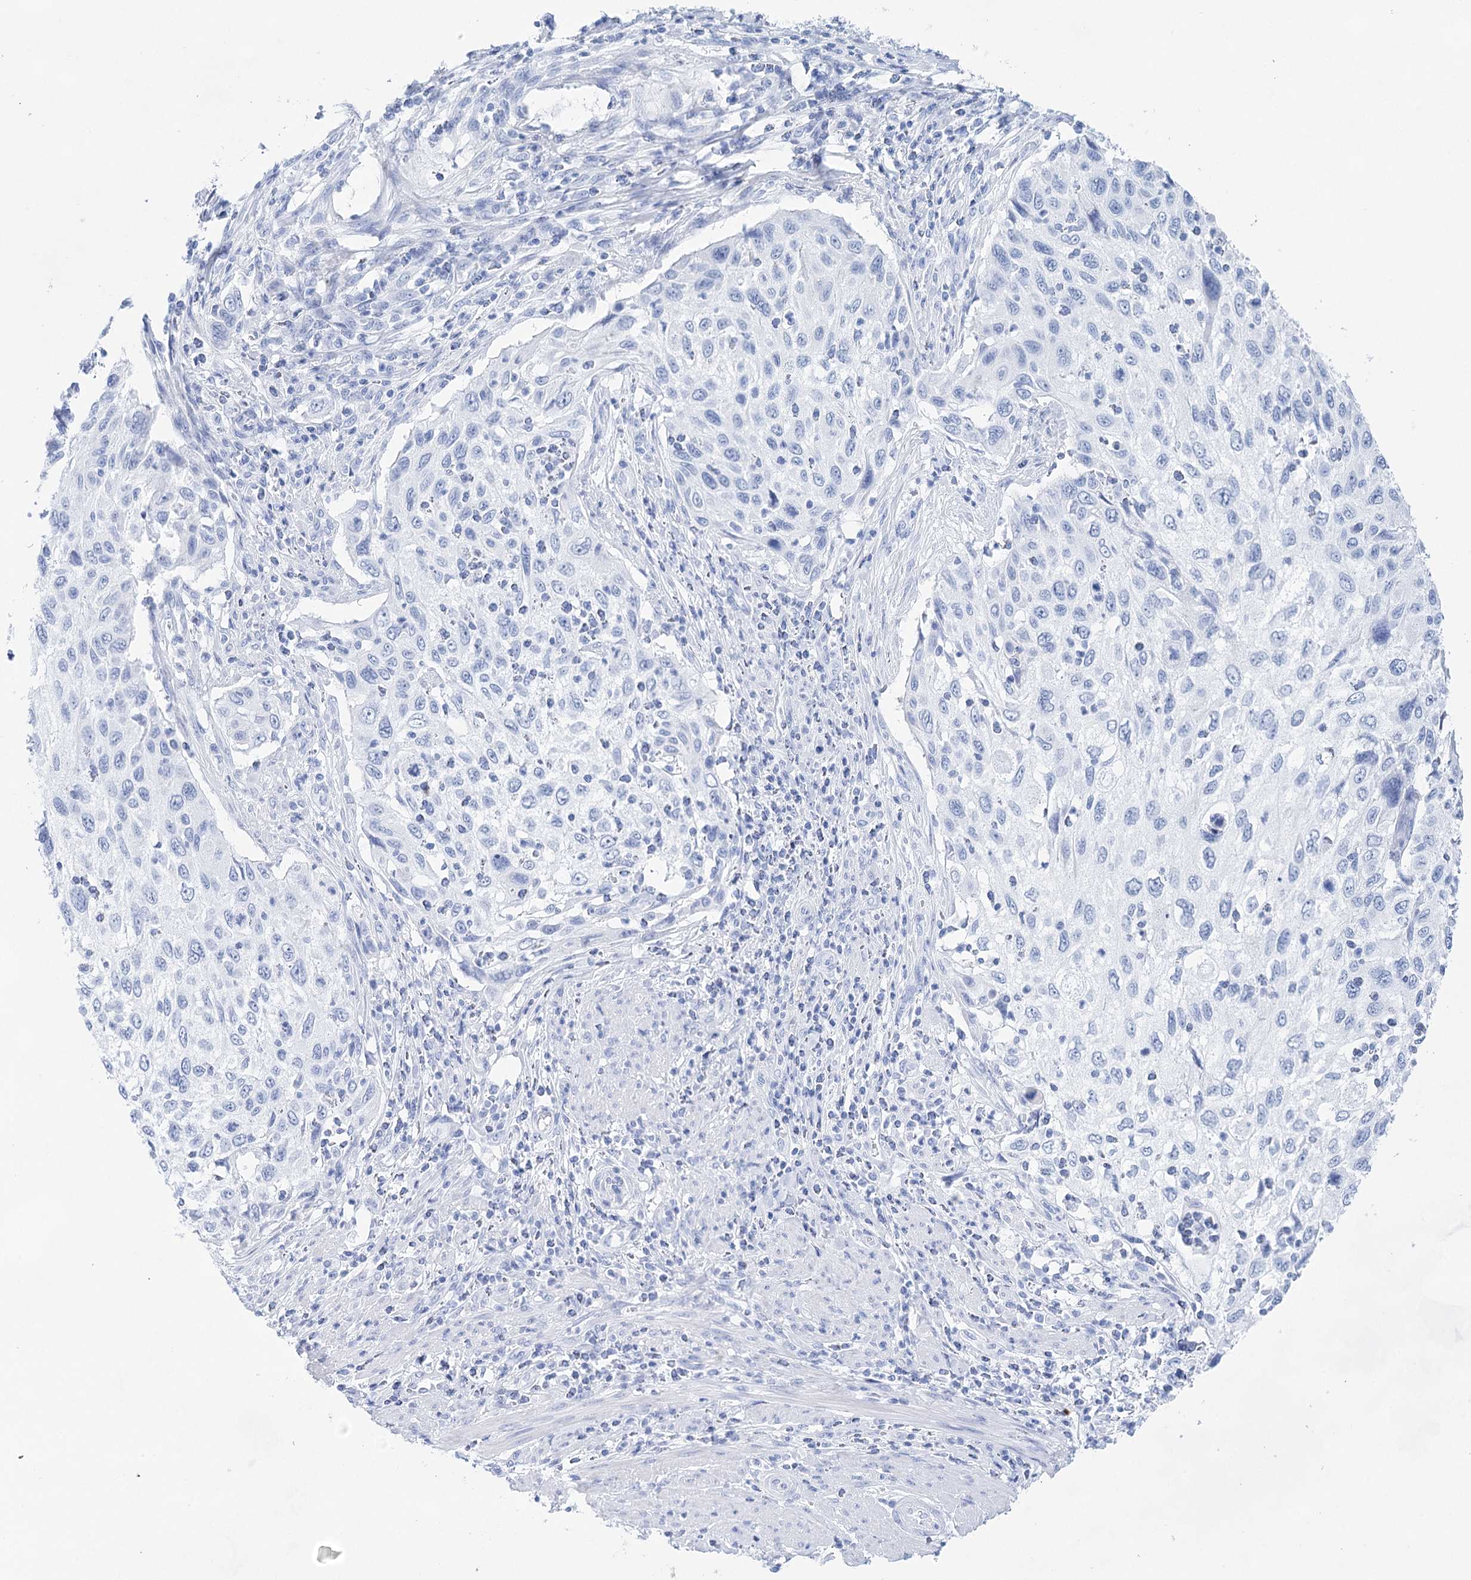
{"staining": {"intensity": "negative", "quantity": "none", "location": "none"}, "tissue": "cervical cancer", "cell_type": "Tumor cells", "image_type": "cancer", "snomed": [{"axis": "morphology", "description": "Squamous cell carcinoma, NOS"}, {"axis": "topography", "description": "Cervix"}], "caption": "Immunohistochemical staining of human cervical squamous cell carcinoma demonstrates no significant staining in tumor cells.", "gene": "LALBA", "patient": {"sex": "female", "age": 70}}